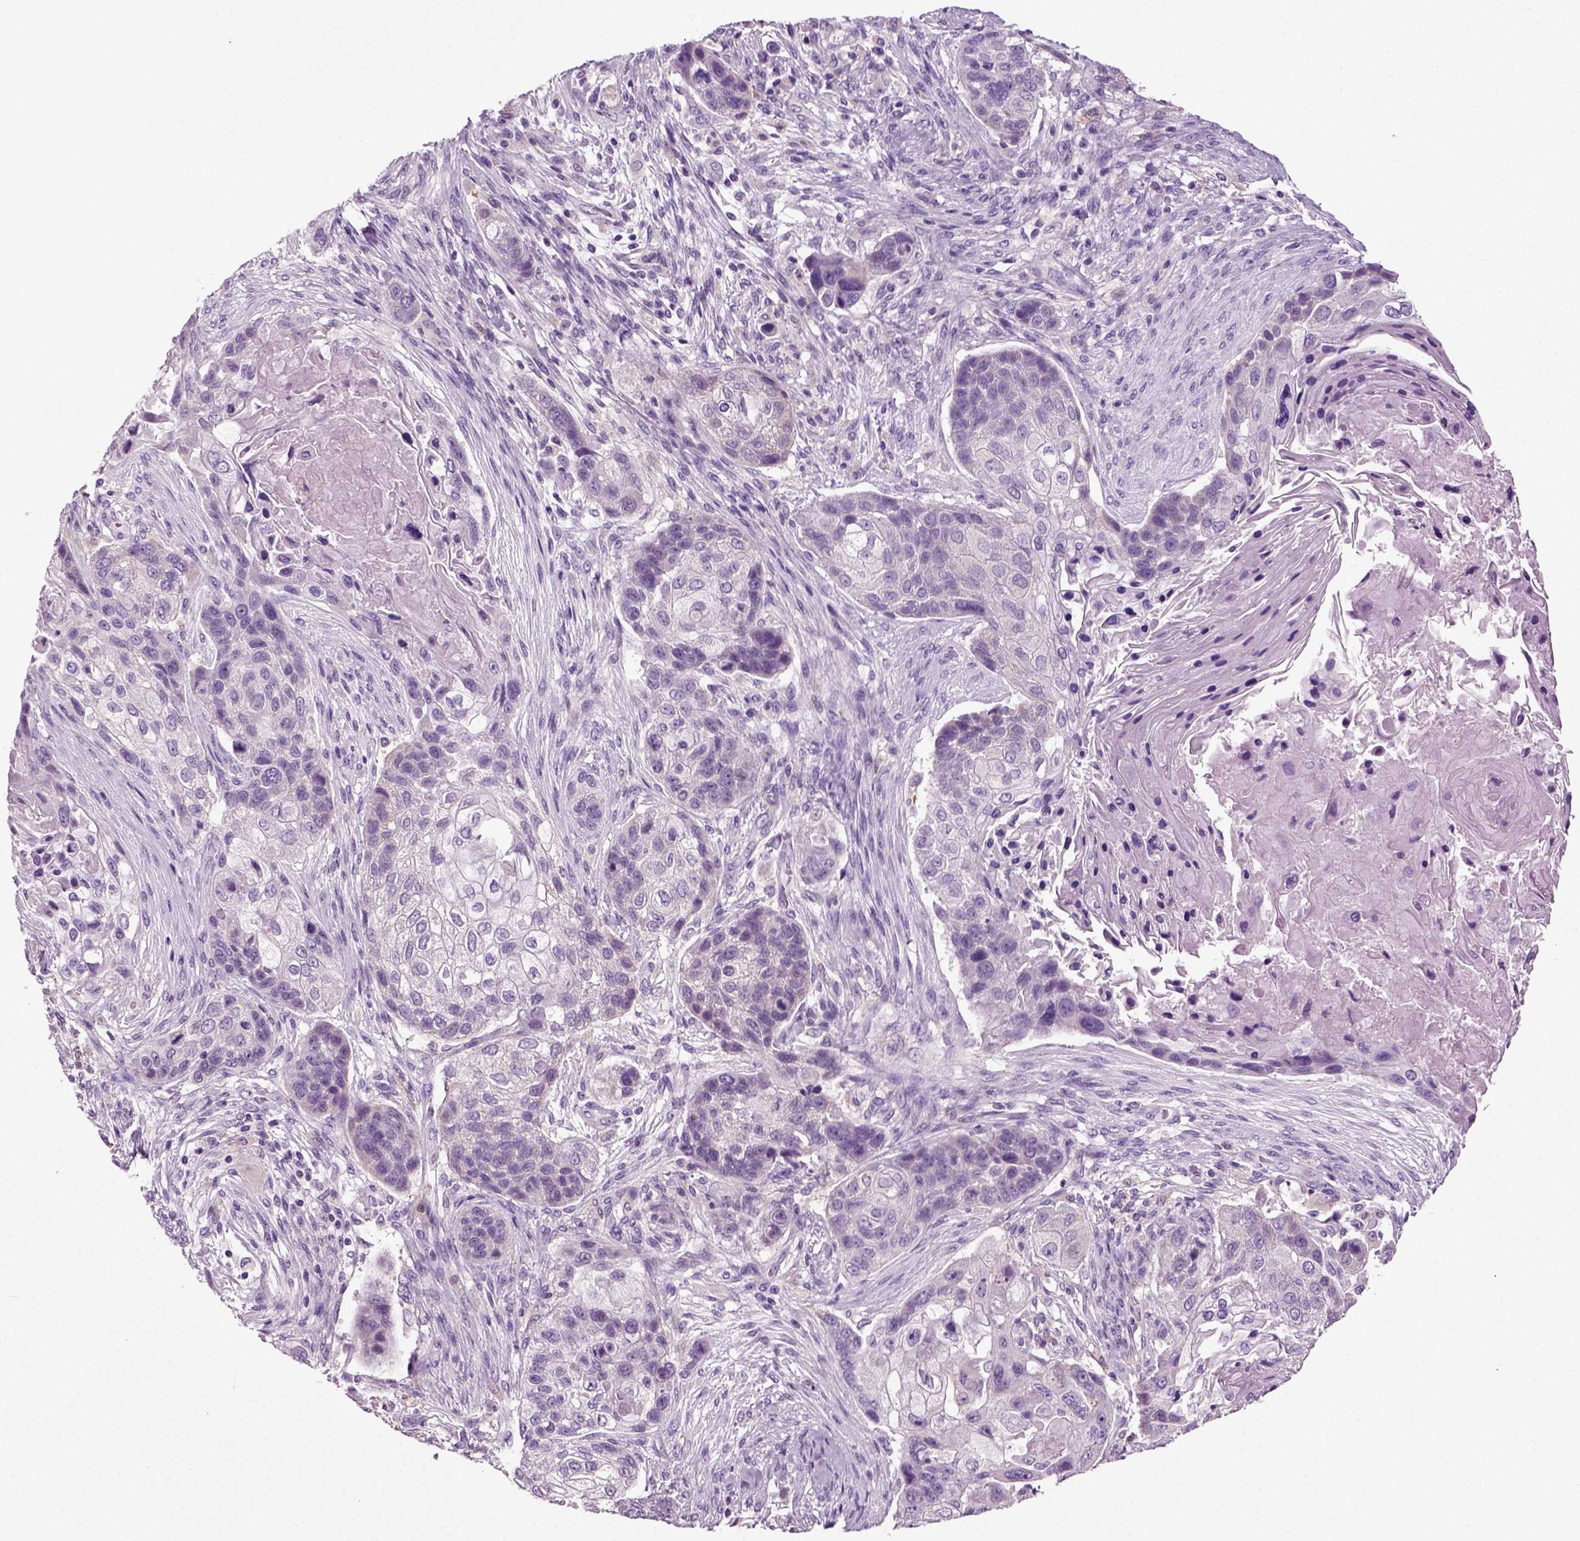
{"staining": {"intensity": "negative", "quantity": "none", "location": "none"}, "tissue": "lung cancer", "cell_type": "Tumor cells", "image_type": "cancer", "snomed": [{"axis": "morphology", "description": "Squamous cell carcinoma, NOS"}, {"axis": "topography", "description": "Lung"}], "caption": "Histopathology image shows no protein staining in tumor cells of lung squamous cell carcinoma tissue.", "gene": "DNAH10", "patient": {"sex": "male", "age": 69}}